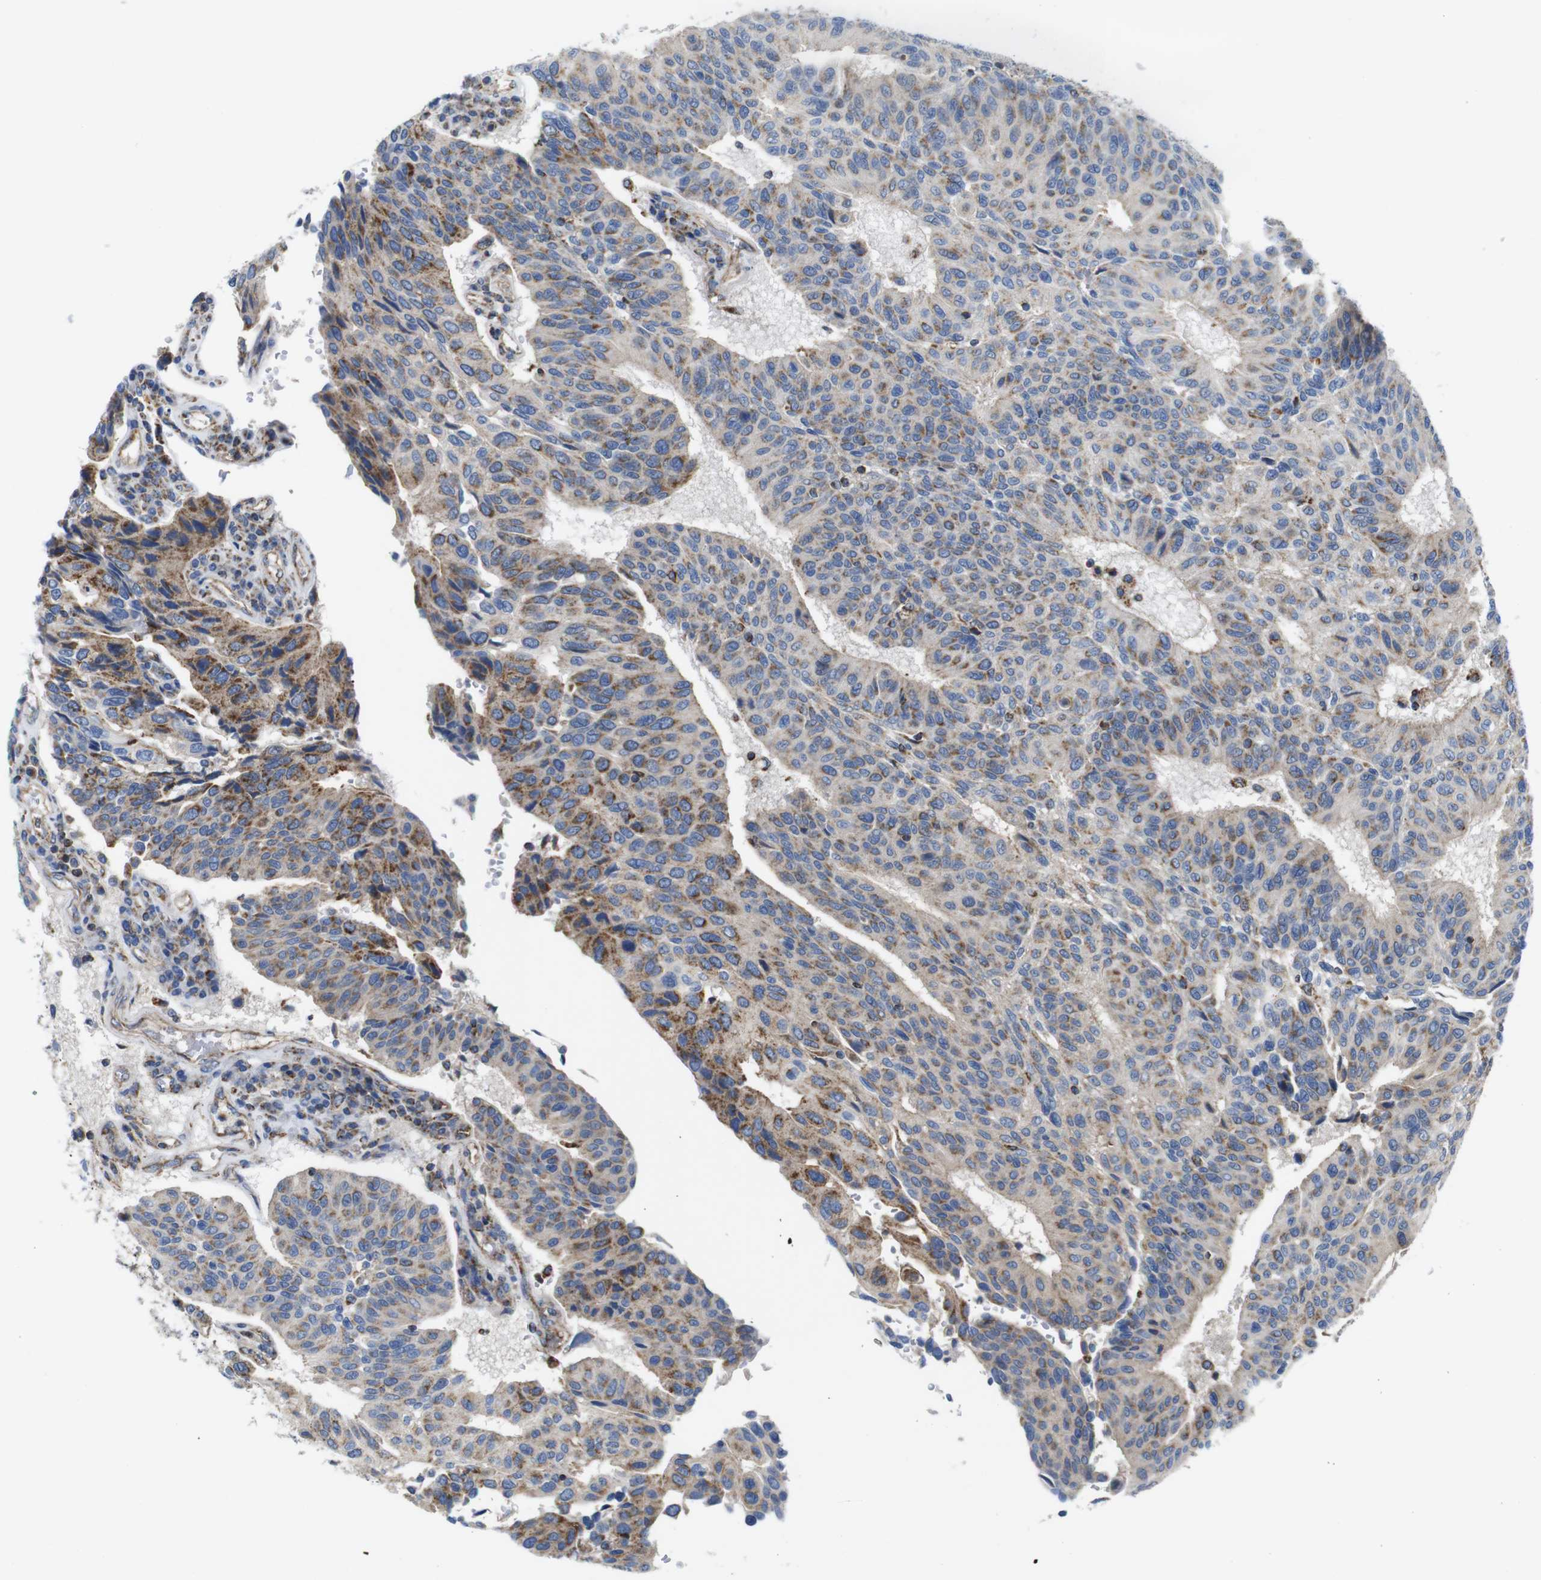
{"staining": {"intensity": "moderate", "quantity": ">75%", "location": "cytoplasmic/membranous"}, "tissue": "urothelial cancer", "cell_type": "Tumor cells", "image_type": "cancer", "snomed": [{"axis": "morphology", "description": "Urothelial carcinoma, High grade"}, {"axis": "topography", "description": "Urinary bladder"}], "caption": "Human urothelial cancer stained for a protein (brown) displays moderate cytoplasmic/membranous positive staining in about >75% of tumor cells.", "gene": "PDCD1LG2", "patient": {"sex": "male", "age": 66}}